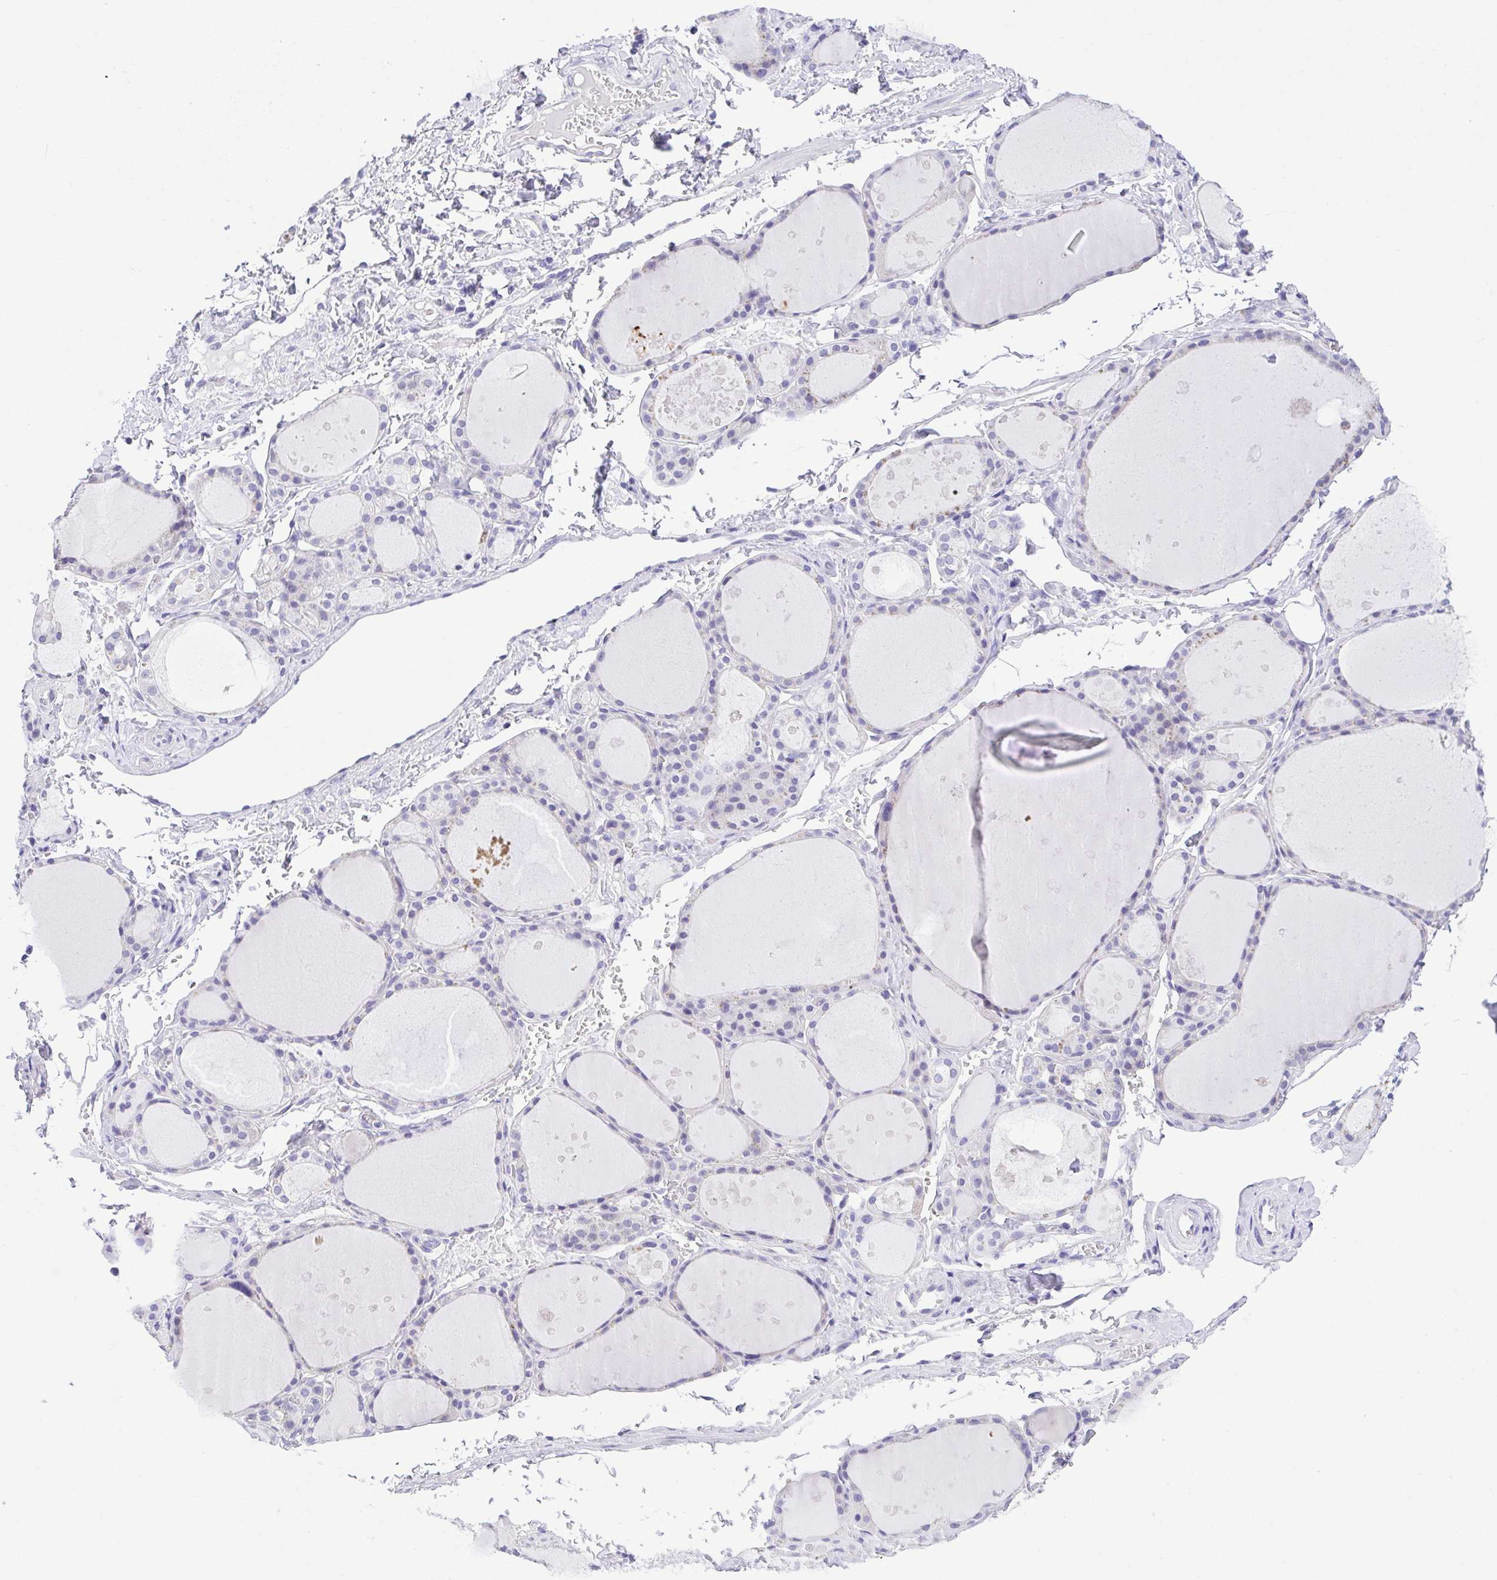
{"staining": {"intensity": "negative", "quantity": "none", "location": "none"}, "tissue": "thyroid gland", "cell_type": "Glandular cells", "image_type": "normal", "snomed": [{"axis": "morphology", "description": "Normal tissue, NOS"}, {"axis": "topography", "description": "Thyroid gland"}], "caption": "Protein analysis of unremarkable thyroid gland exhibits no significant expression in glandular cells.", "gene": "LUZP4", "patient": {"sex": "male", "age": 68}}